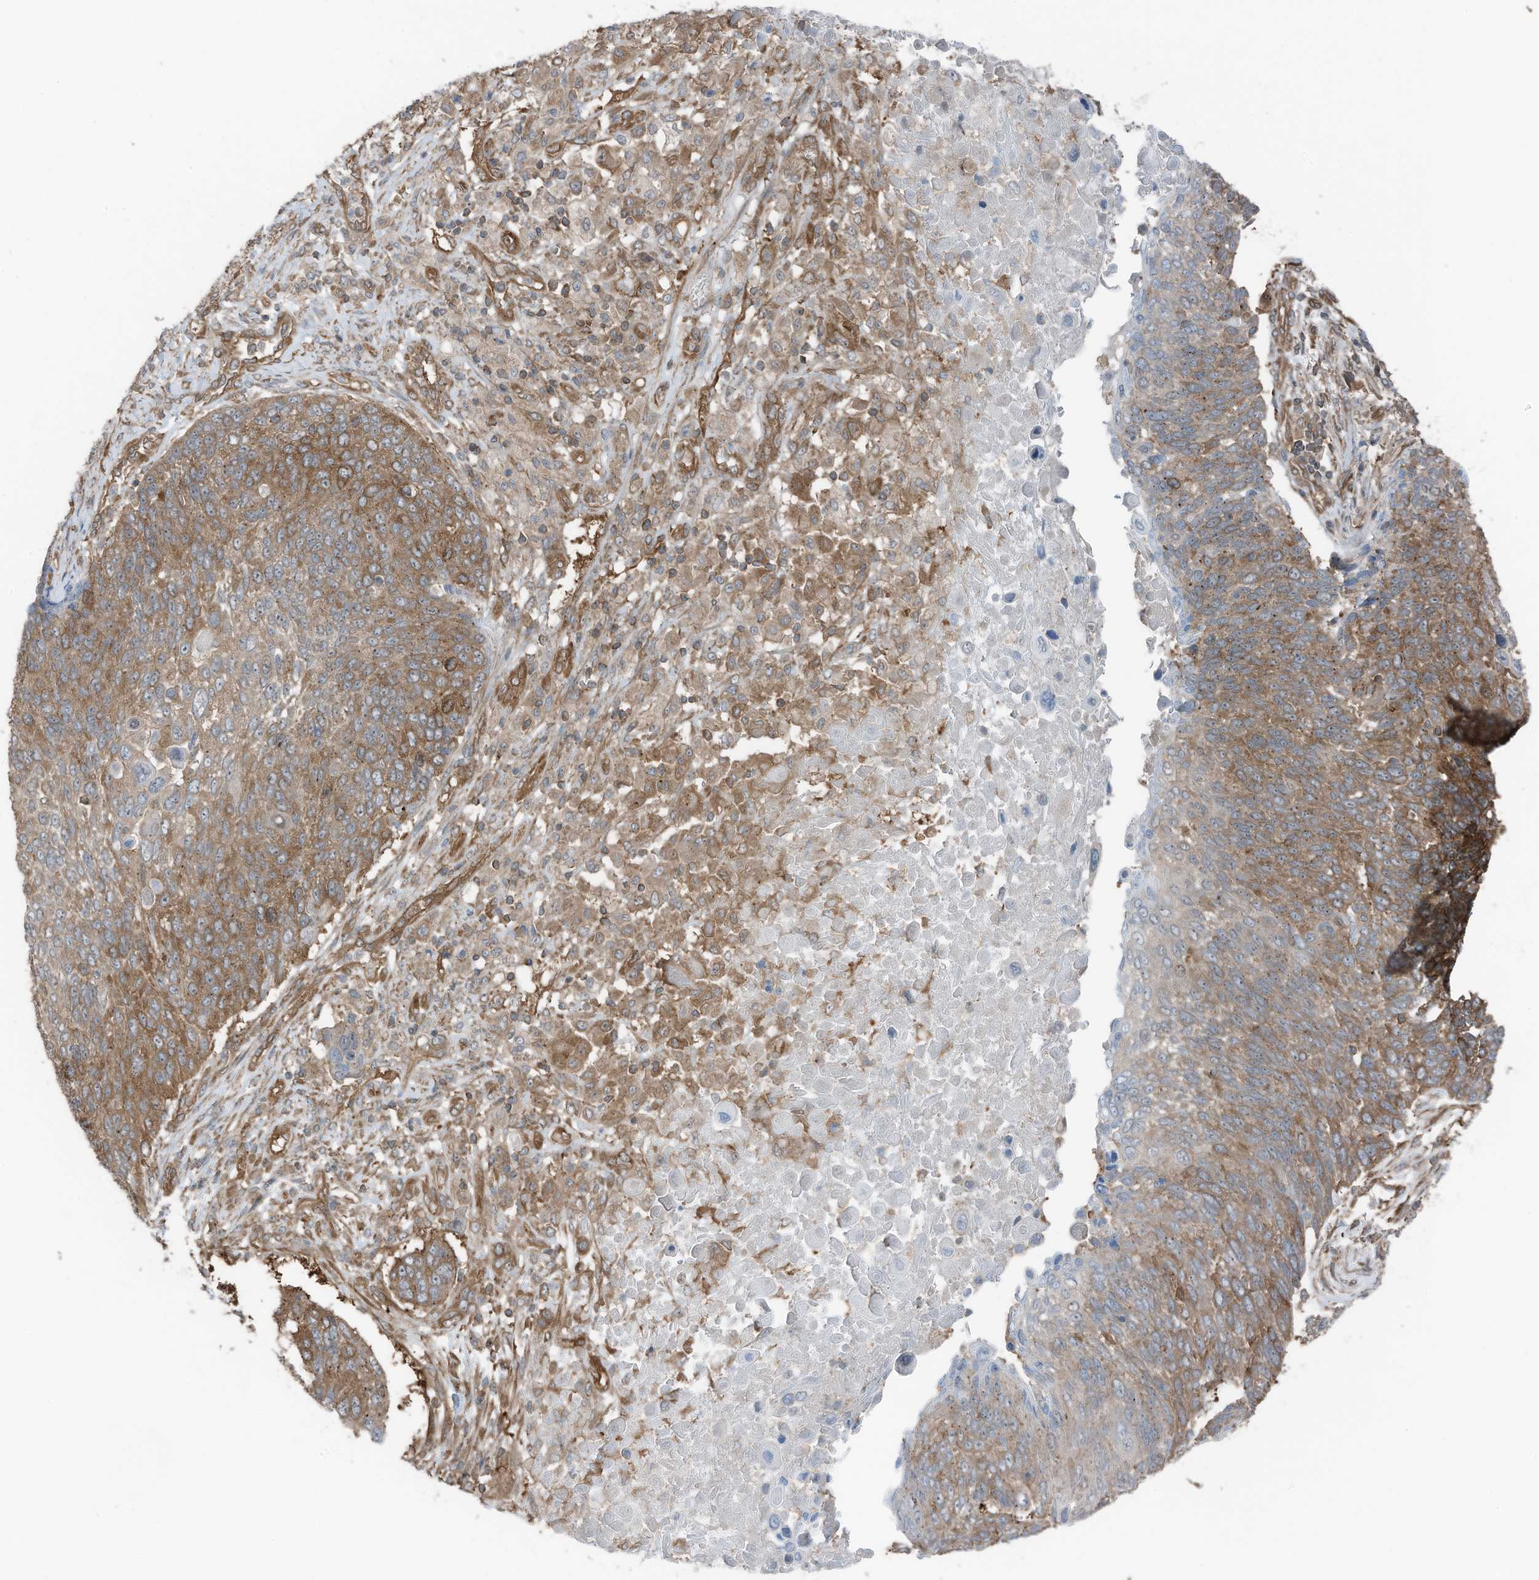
{"staining": {"intensity": "moderate", "quantity": ">75%", "location": "cytoplasmic/membranous"}, "tissue": "lung cancer", "cell_type": "Tumor cells", "image_type": "cancer", "snomed": [{"axis": "morphology", "description": "Squamous cell carcinoma, NOS"}, {"axis": "topography", "description": "Lung"}], "caption": "Brown immunohistochemical staining in human squamous cell carcinoma (lung) exhibits moderate cytoplasmic/membranous expression in about >75% of tumor cells. The staining was performed using DAB to visualize the protein expression in brown, while the nuclei were stained in blue with hematoxylin (Magnification: 20x).", "gene": "TXNDC9", "patient": {"sex": "male", "age": 66}}